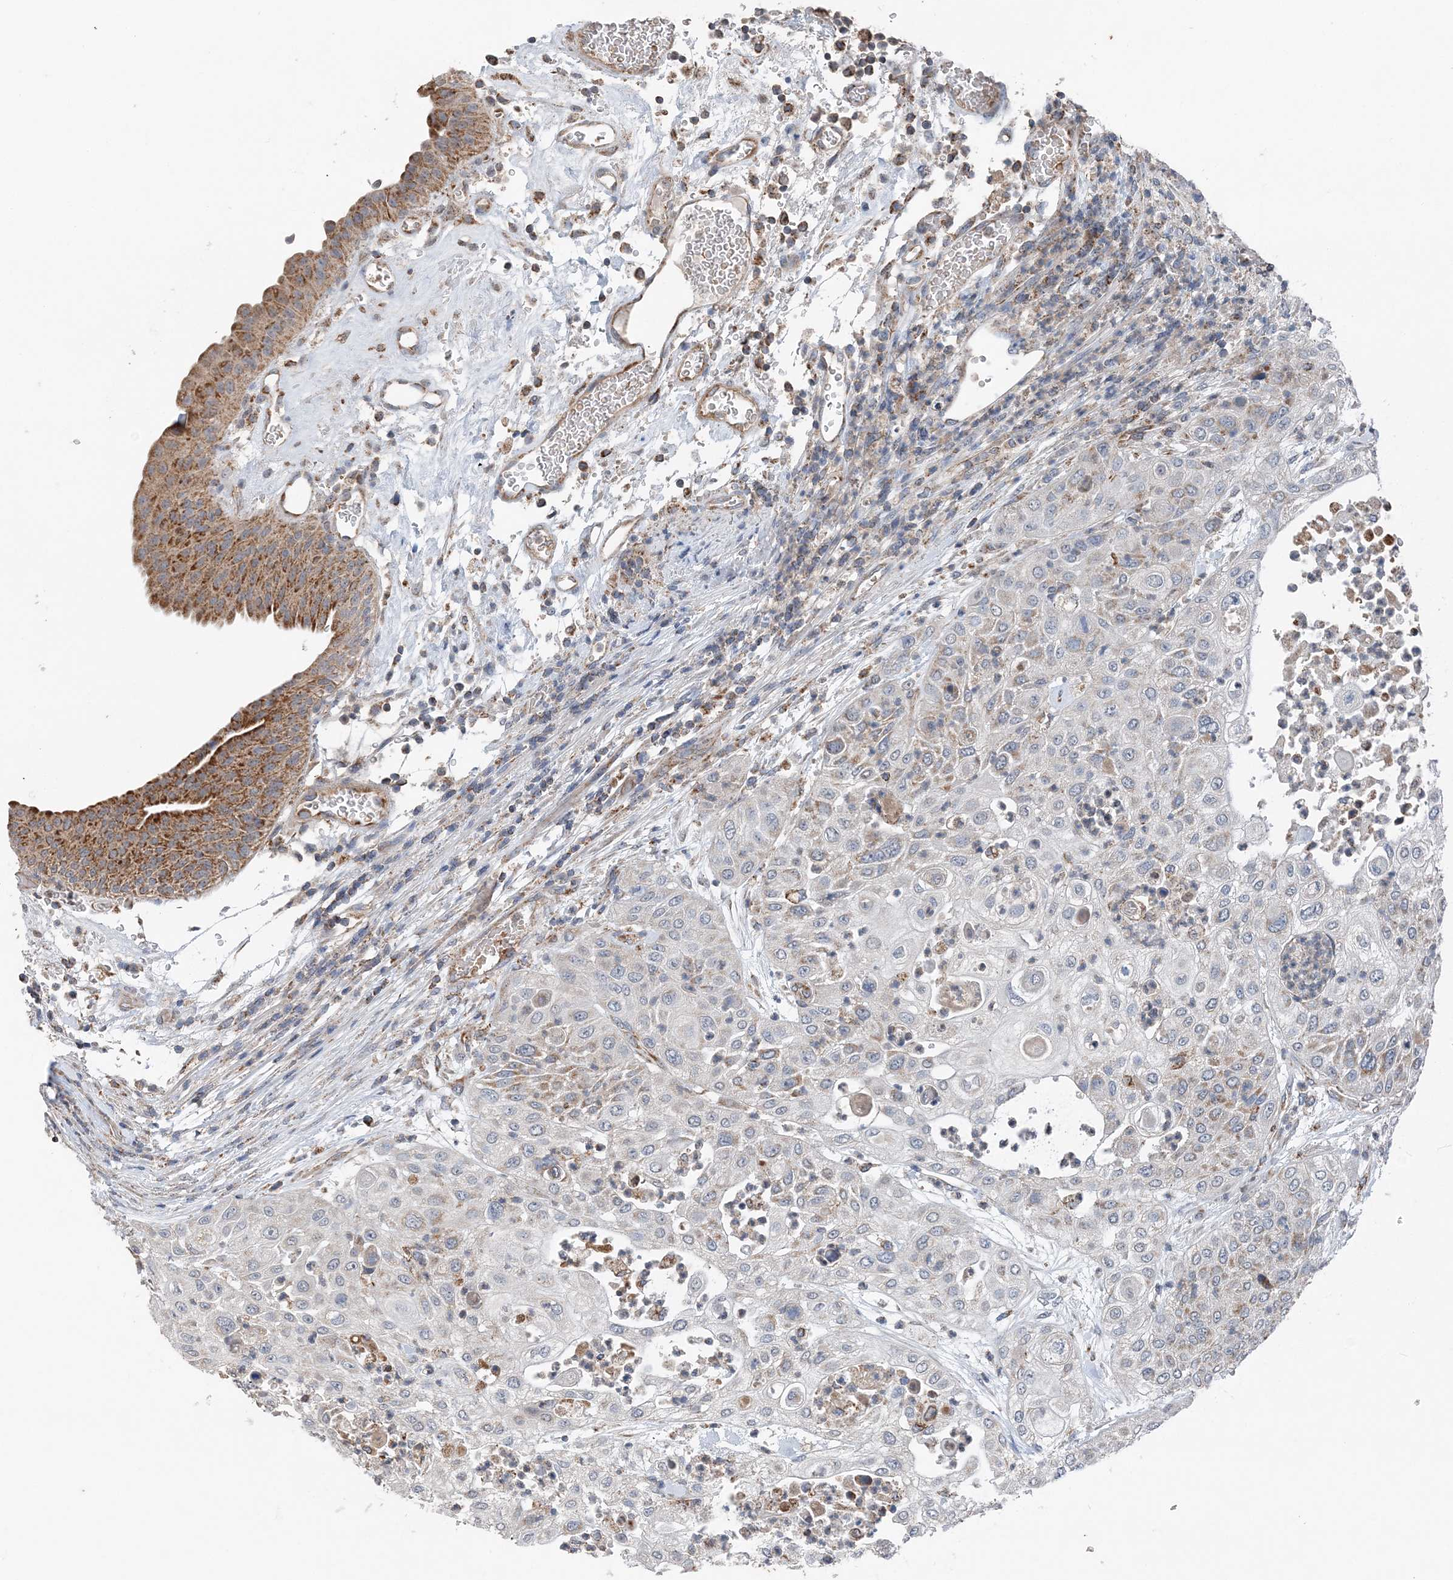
{"staining": {"intensity": "weak", "quantity": "<25%", "location": "cytoplasmic/membranous"}, "tissue": "urothelial cancer", "cell_type": "Tumor cells", "image_type": "cancer", "snomed": [{"axis": "morphology", "description": "Urothelial carcinoma, High grade"}, {"axis": "topography", "description": "Urinary bladder"}], "caption": "This is an immunohistochemistry (IHC) image of human high-grade urothelial carcinoma. There is no staining in tumor cells.", "gene": "SPRY2", "patient": {"sex": "female", "age": 79}}